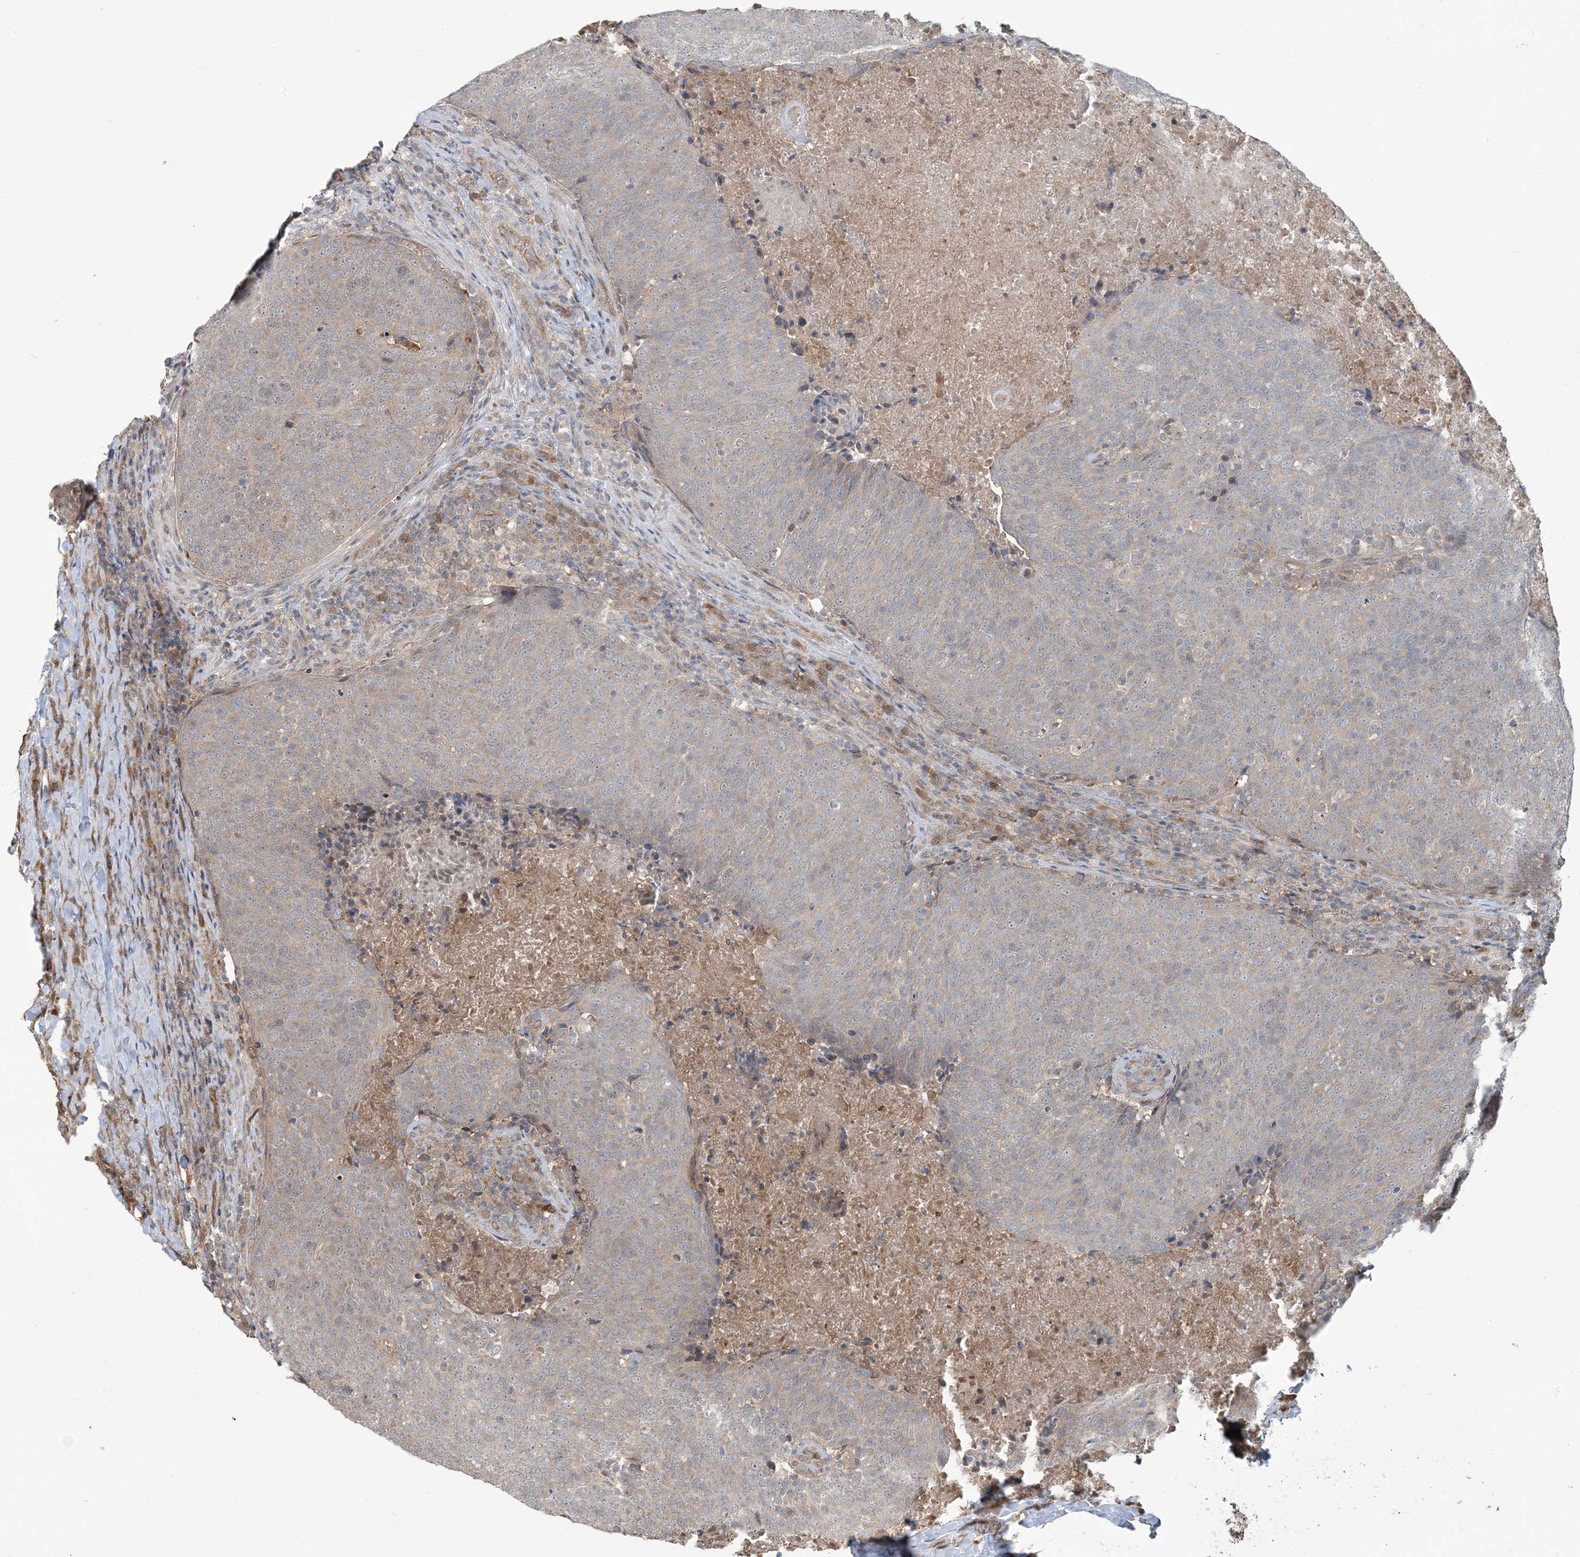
{"staining": {"intensity": "weak", "quantity": "<25%", "location": "cytoplasmic/membranous"}, "tissue": "head and neck cancer", "cell_type": "Tumor cells", "image_type": "cancer", "snomed": [{"axis": "morphology", "description": "Squamous cell carcinoma, NOS"}, {"axis": "morphology", "description": "Squamous cell carcinoma, metastatic, NOS"}, {"axis": "topography", "description": "Lymph node"}, {"axis": "topography", "description": "Head-Neck"}], "caption": "Metastatic squamous cell carcinoma (head and neck) was stained to show a protein in brown. There is no significant expression in tumor cells.", "gene": "ERI2", "patient": {"sex": "male", "age": 62}}